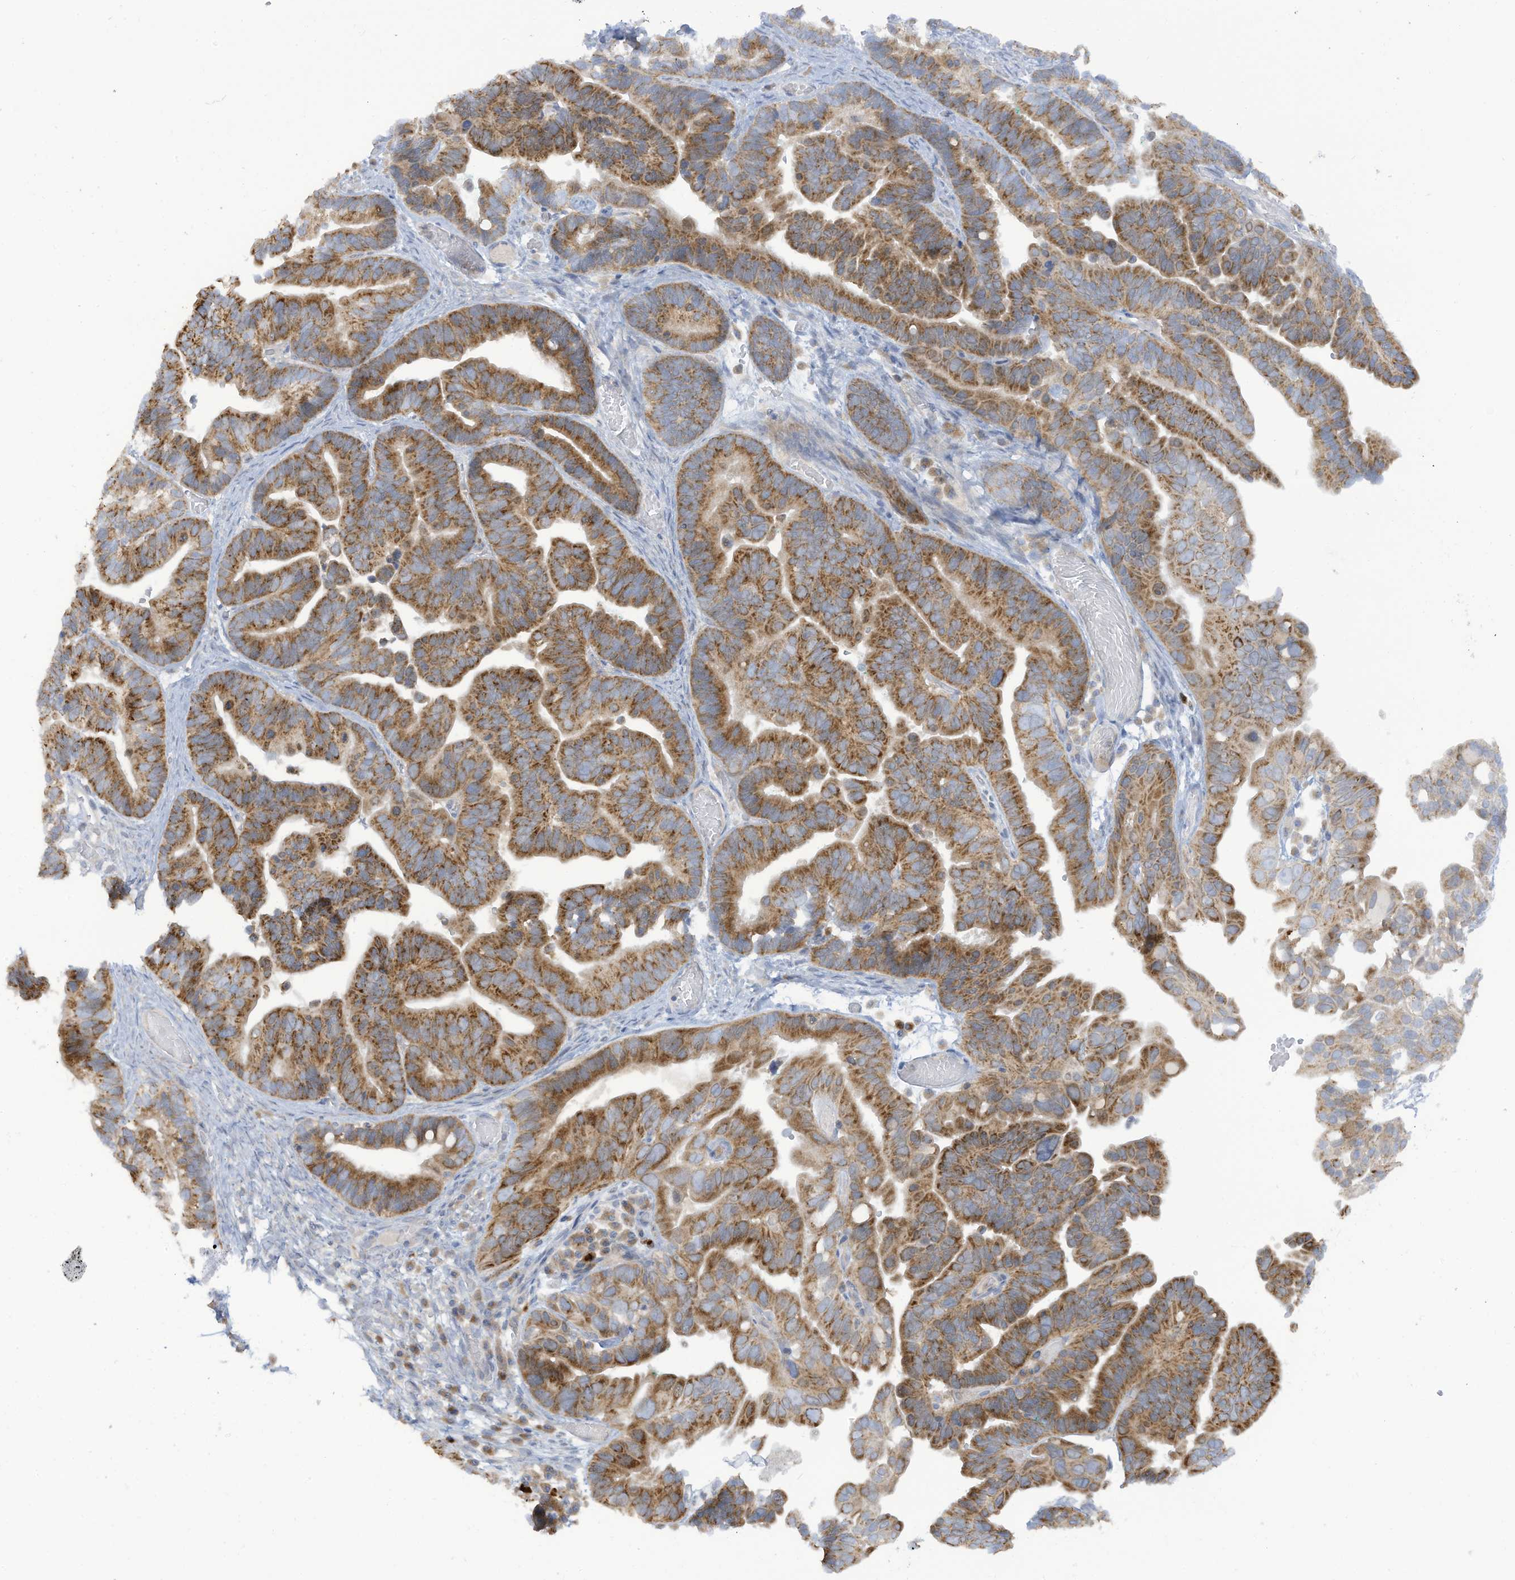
{"staining": {"intensity": "moderate", "quantity": ">75%", "location": "cytoplasmic/membranous"}, "tissue": "ovarian cancer", "cell_type": "Tumor cells", "image_type": "cancer", "snomed": [{"axis": "morphology", "description": "Cystadenocarcinoma, serous, NOS"}, {"axis": "topography", "description": "Ovary"}], "caption": "Protein expression analysis of ovarian serous cystadenocarcinoma demonstrates moderate cytoplasmic/membranous staining in about >75% of tumor cells. (Stains: DAB (3,3'-diaminobenzidine) in brown, nuclei in blue, Microscopy: brightfield microscopy at high magnification).", "gene": "LRRN2", "patient": {"sex": "female", "age": 56}}